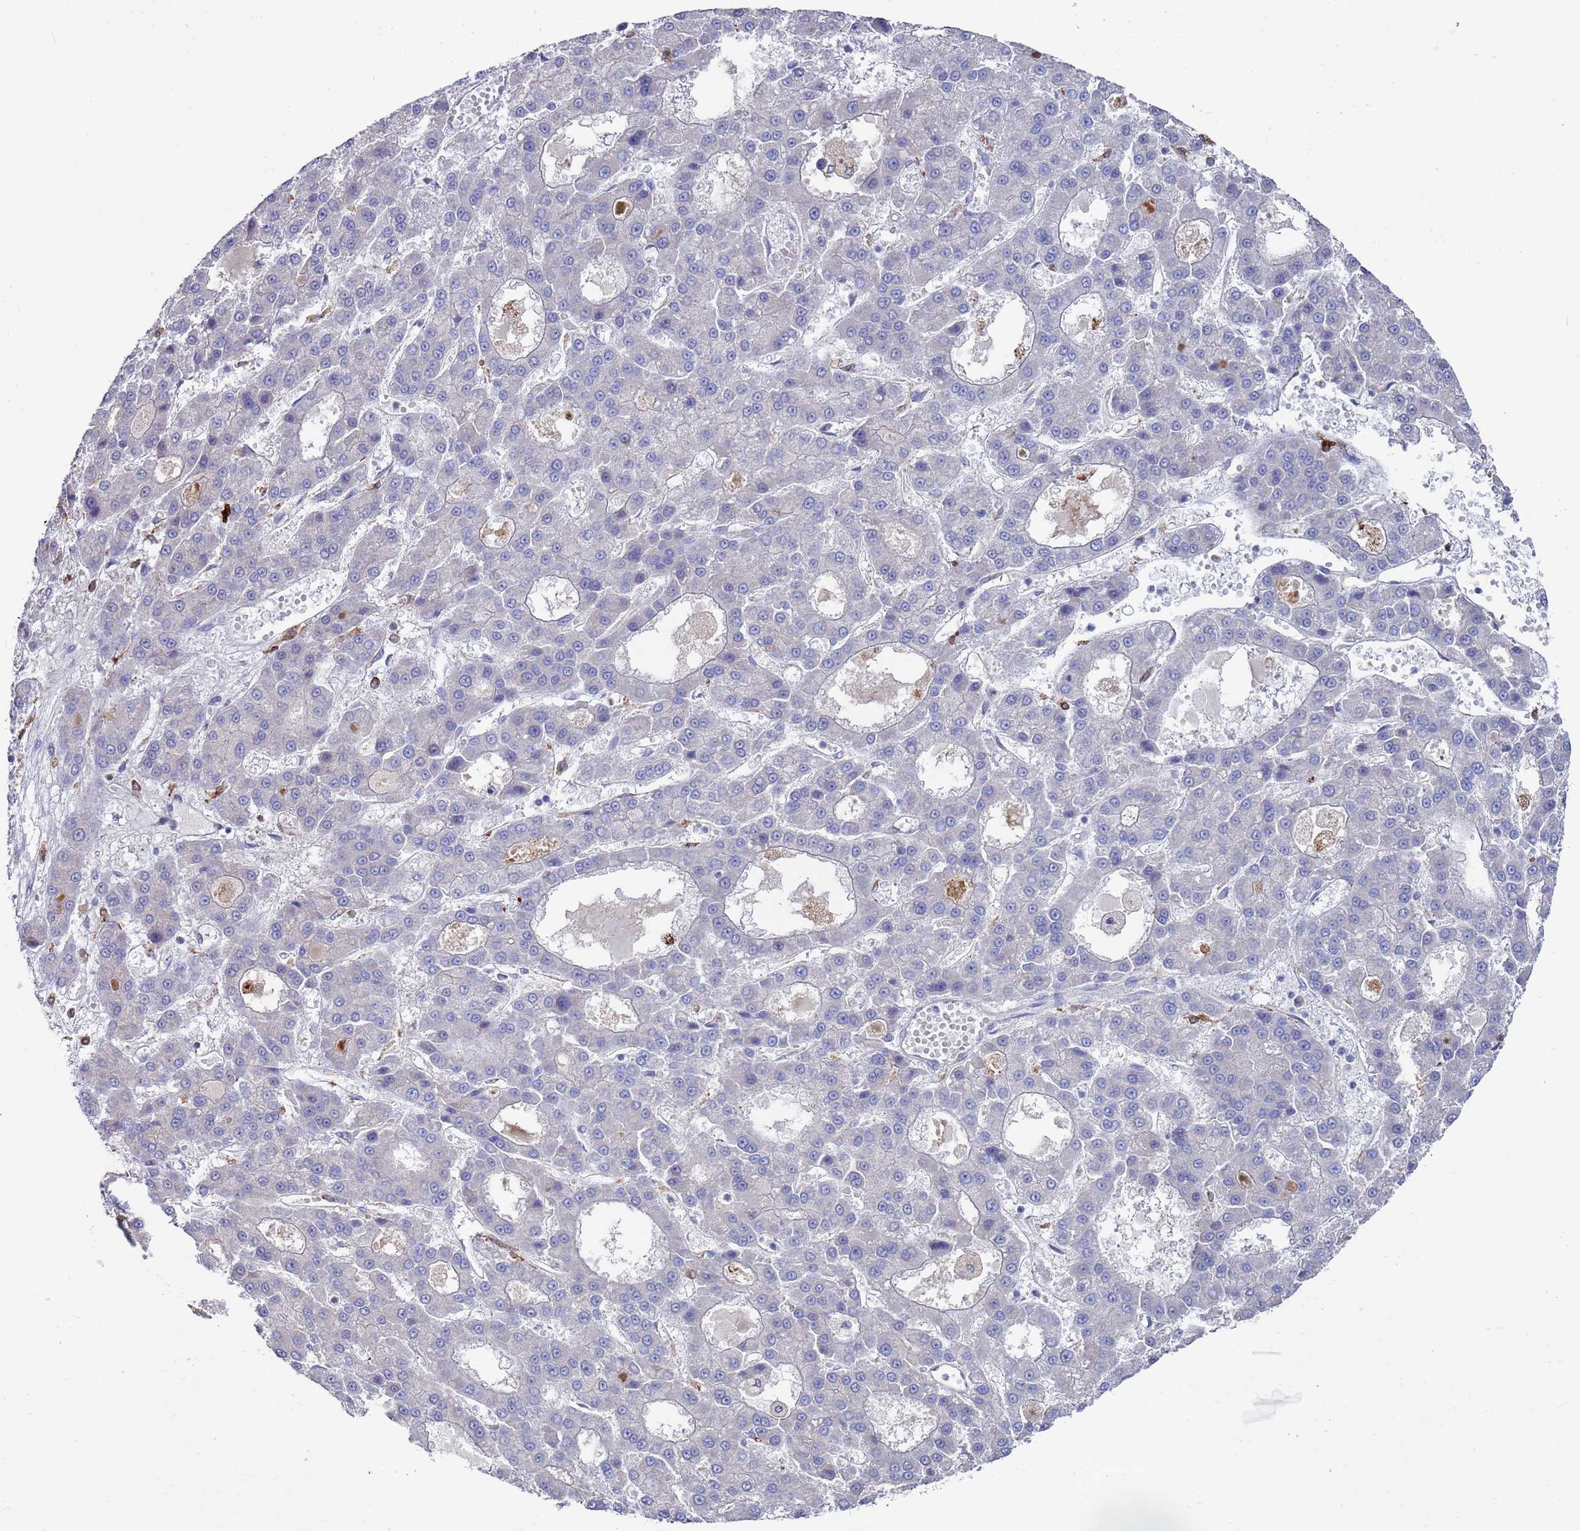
{"staining": {"intensity": "negative", "quantity": "none", "location": "none"}, "tissue": "liver cancer", "cell_type": "Tumor cells", "image_type": "cancer", "snomed": [{"axis": "morphology", "description": "Carcinoma, Hepatocellular, NOS"}, {"axis": "topography", "description": "Liver"}], "caption": "A micrograph of liver hepatocellular carcinoma stained for a protein reveals no brown staining in tumor cells.", "gene": "GREB1L", "patient": {"sex": "male", "age": 70}}